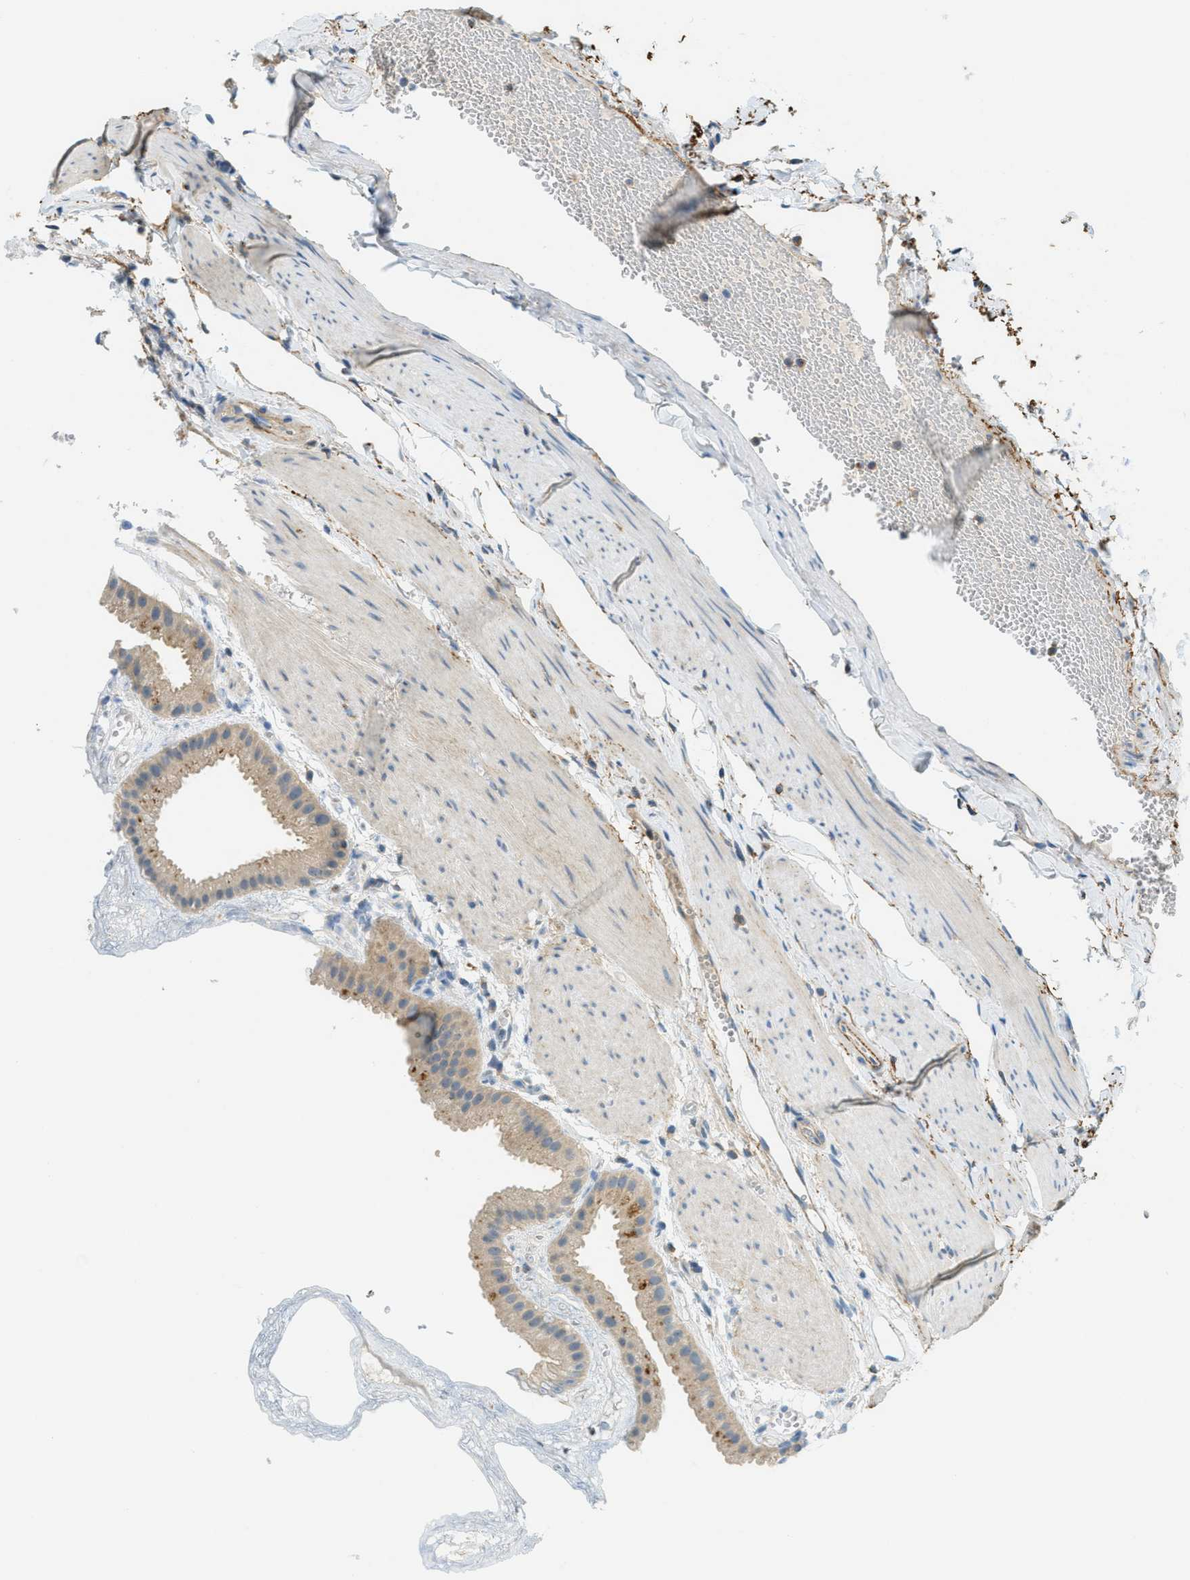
{"staining": {"intensity": "moderate", "quantity": "25%-75%", "location": "cytoplasmic/membranous"}, "tissue": "gallbladder", "cell_type": "Glandular cells", "image_type": "normal", "snomed": [{"axis": "morphology", "description": "Normal tissue, NOS"}, {"axis": "topography", "description": "Gallbladder"}], "caption": "An IHC image of normal tissue is shown. Protein staining in brown shows moderate cytoplasmic/membranous positivity in gallbladder within glandular cells. (Brightfield microscopy of DAB IHC at high magnification).", "gene": "PLBD2", "patient": {"sex": "female", "age": 64}}